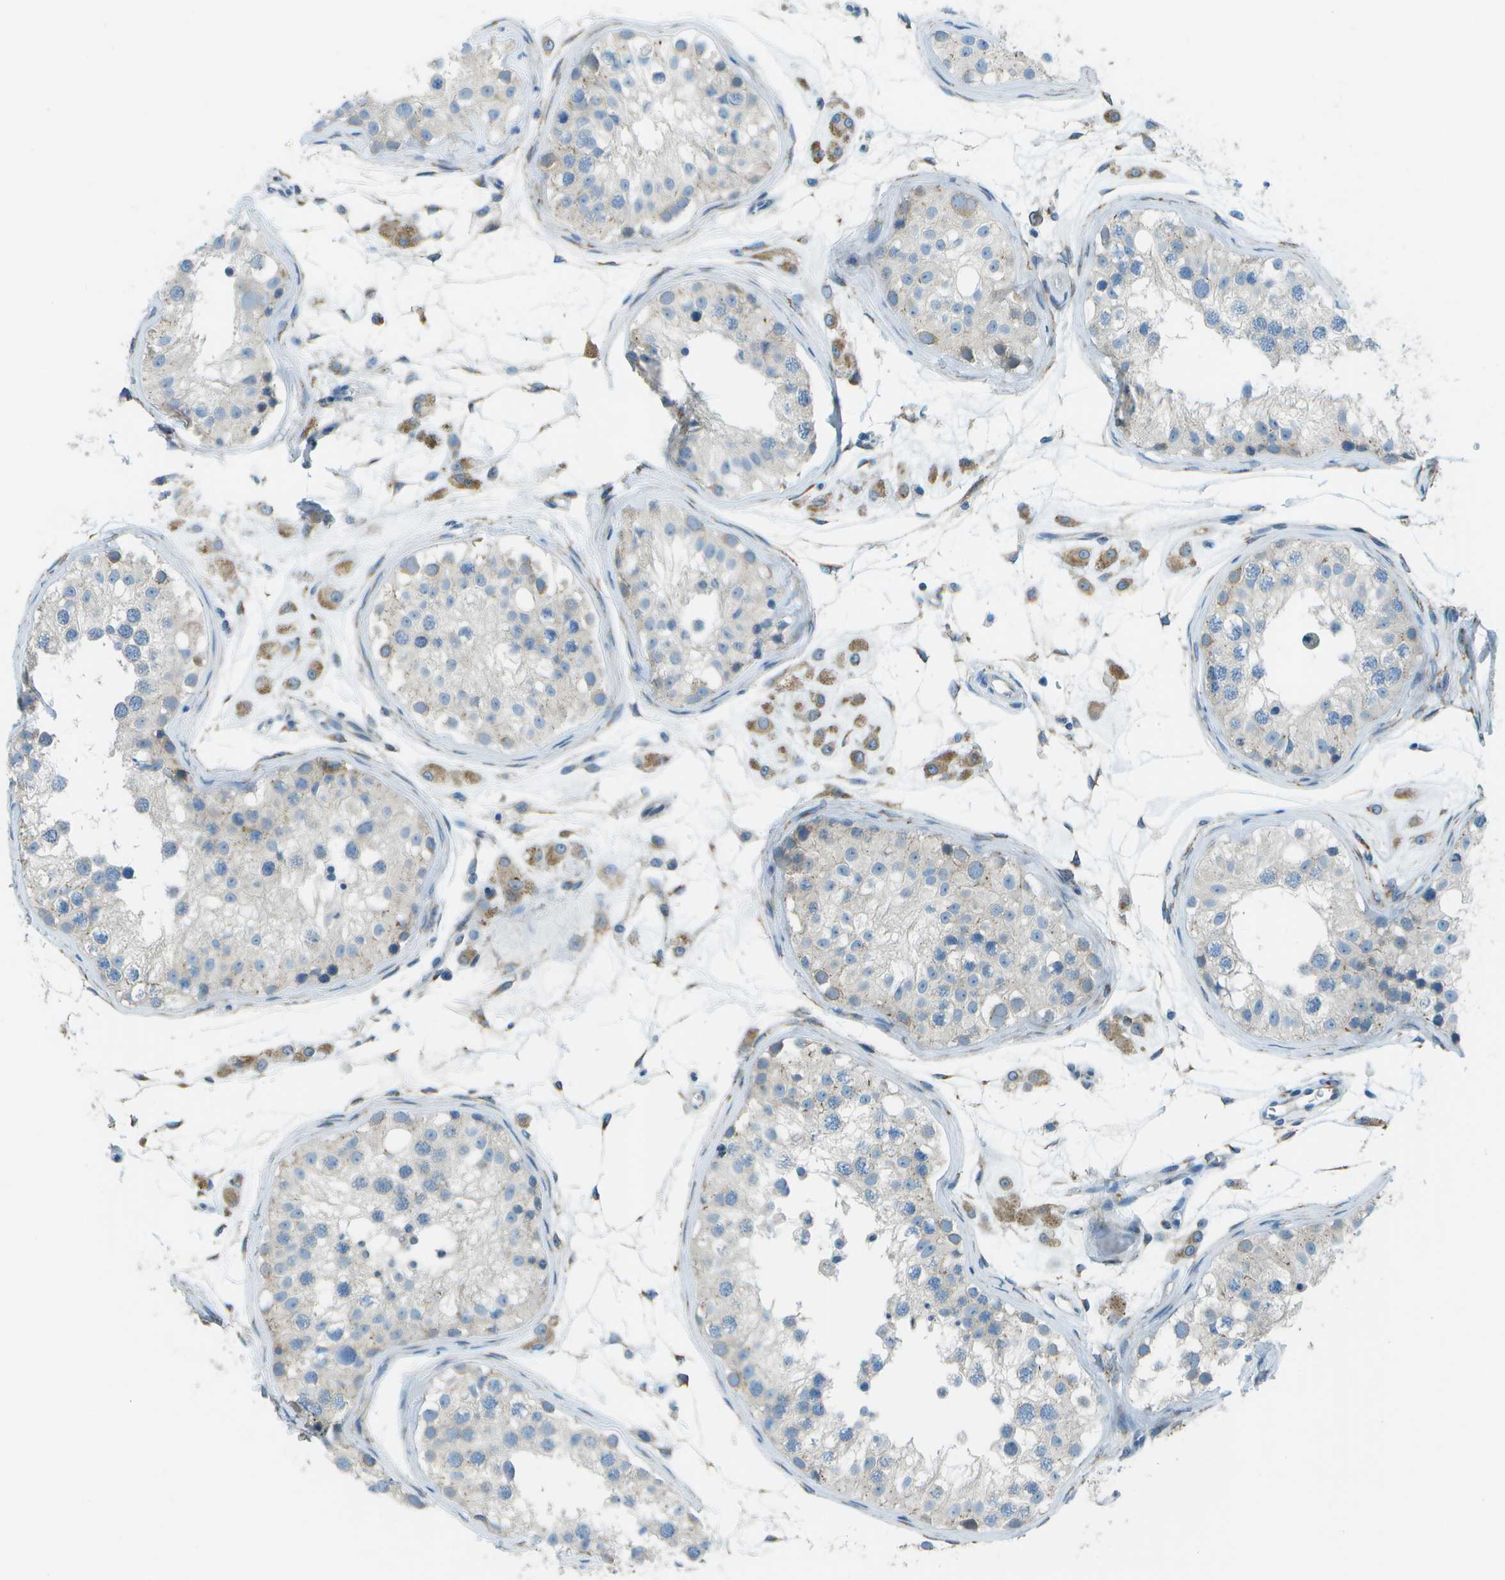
{"staining": {"intensity": "negative", "quantity": "none", "location": "none"}, "tissue": "testis", "cell_type": "Cells in seminiferous ducts", "image_type": "normal", "snomed": [{"axis": "morphology", "description": "Normal tissue, NOS"}, {"axis": "morphology", "description": "Adenocarcinoma, metastatic, NOS"}, {"axis": "topography", "description": "Testis"}], "caption": "This is an IHC histopathology image of unremarkable testis. There is no positivity in cells in seminiferous ducts.", "gene": "KCTD3", "patient": {"sex": "male", "age": 26}}